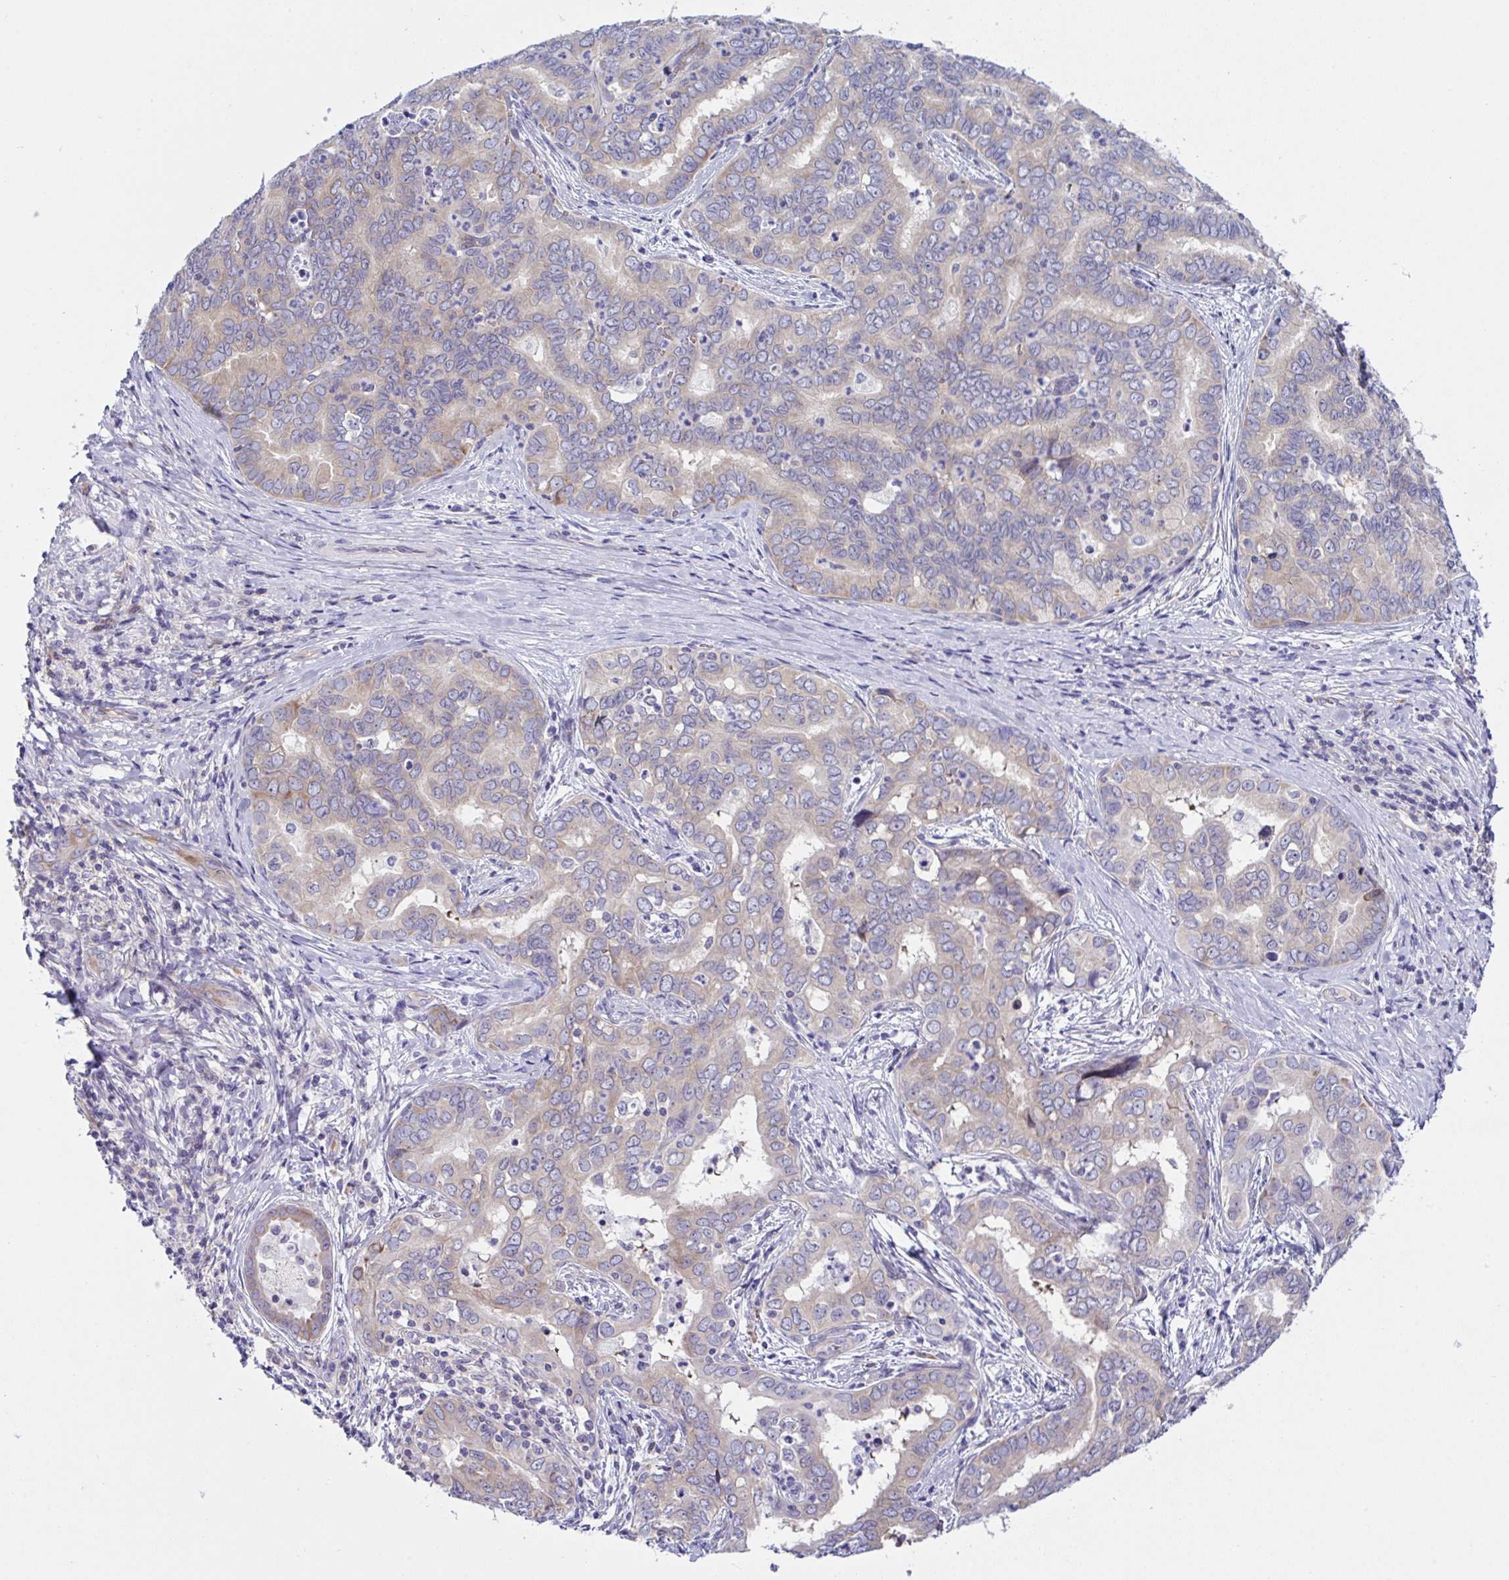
{"staining": {"intensity": "weak", "quantity": "<25%", "location": "cytoplasmic/membranous"}, "tissue": "liver cancer", "cell_type": "Tumor cells", "image_type": "cancer", "snomed": [{"axis": "morphology", "description": "Cholangiocarcinoma"}, {"axis": "topography", "description": "Liver"}], "caption": "This is a image of immunohistochemistry (IHC) staining of liver cancer, which shows no expression in tumor cells.", "gene": "FAU", "patient": {"sex": "female", "age": 64}}